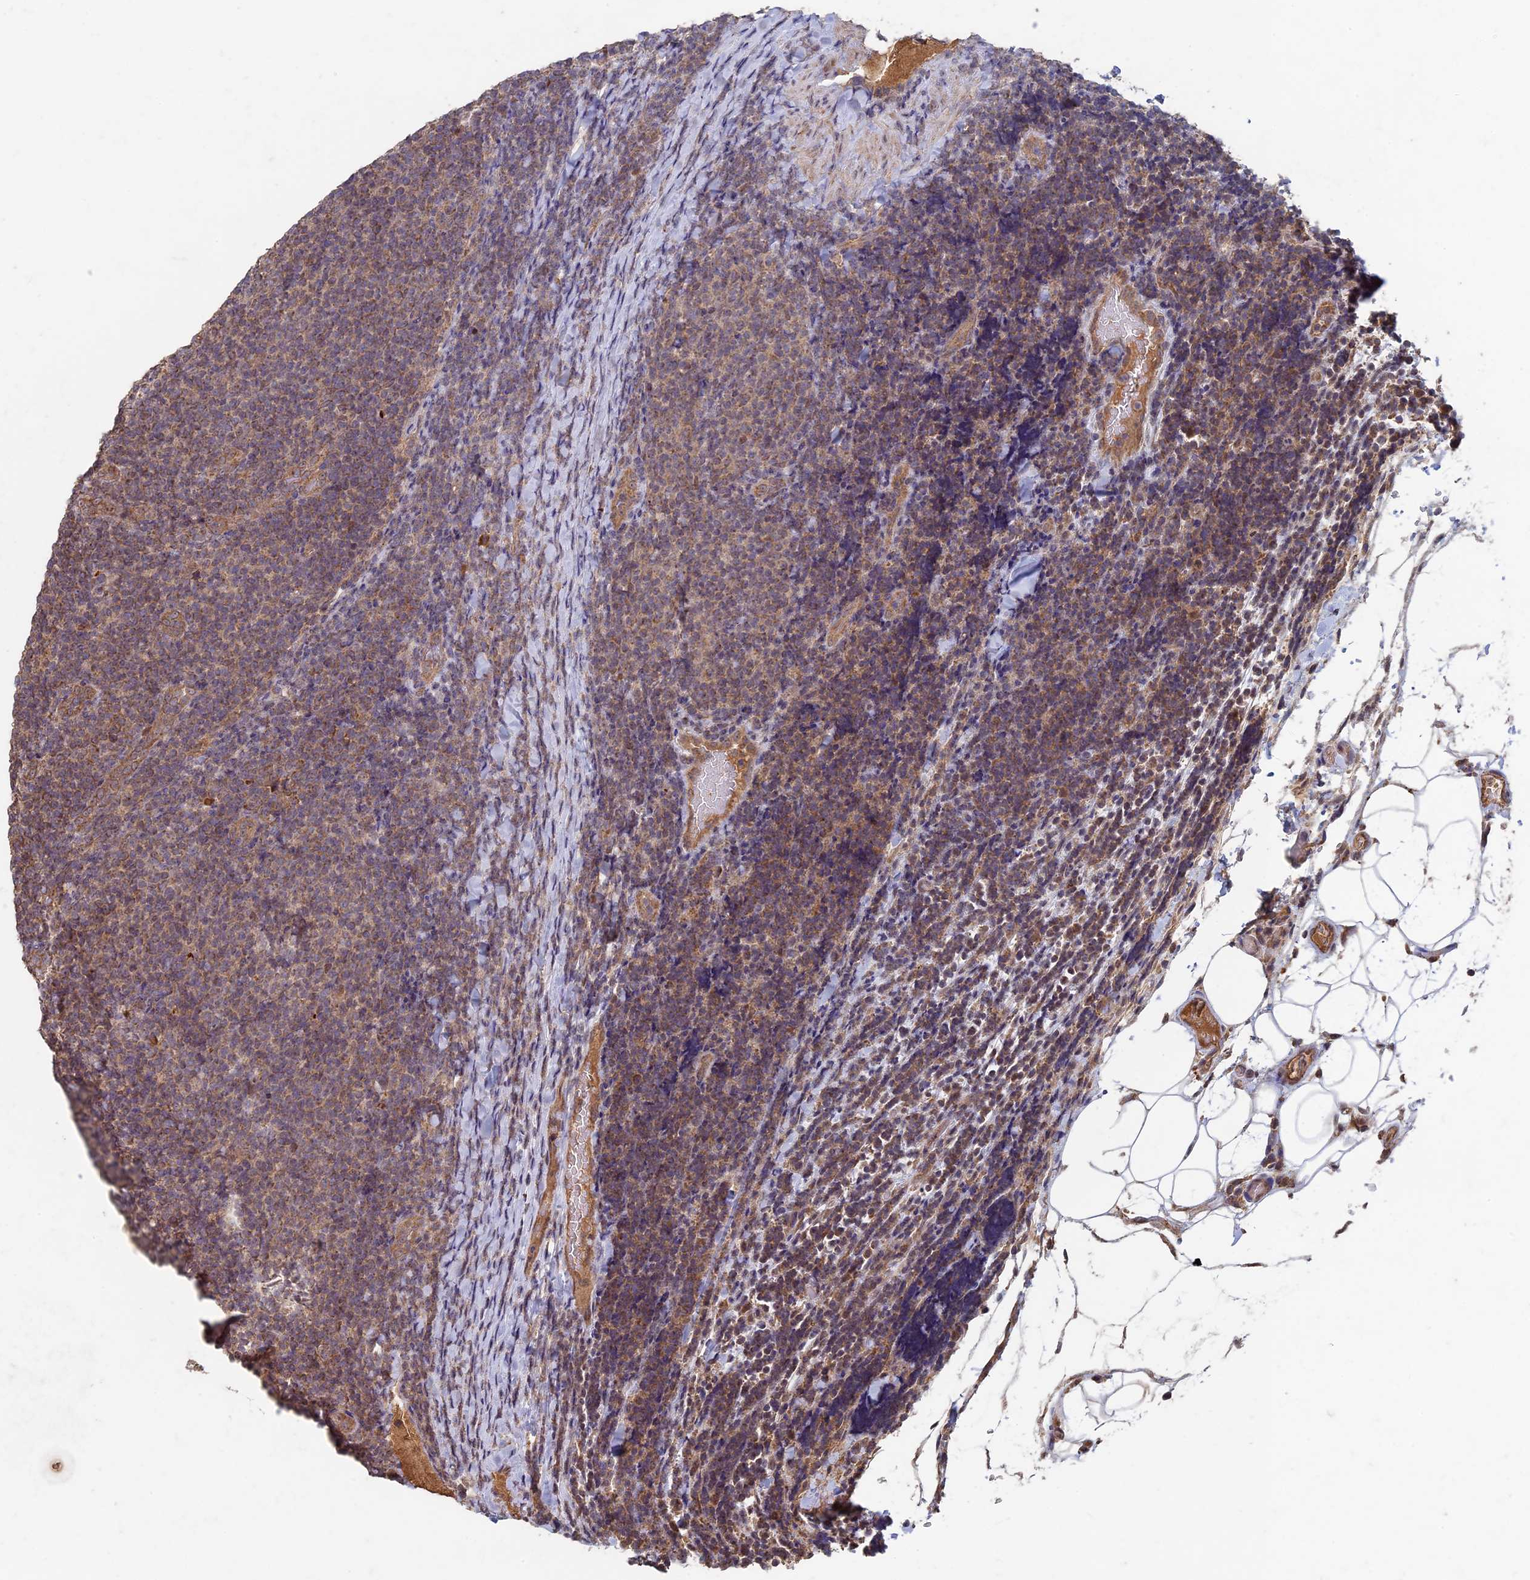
{"staining": {"intensity": "moderate", "quantity": ">75%", "location": "cytoplasmic/membranous"}, "tissue": "lymphoma", "cell_type": "Tumor cells", "image_type": "cancer", "snomed": [{"axis": "morphology", "description": "Malignant lymphoma, non-Hodgkin's type, Low grade"}, {"axis": "topography", "description": "Lymph node"}], "caption": "Human malignant lymphoma, non-Hodgkin's type (low-grade) stained for a protein (brown) demonstrates moderate cytoplasmic/membranous positive positivity in about >75% of tumor cells.", "gene": "RCCD1", "patient": {"sex": "male", "age": 66}}